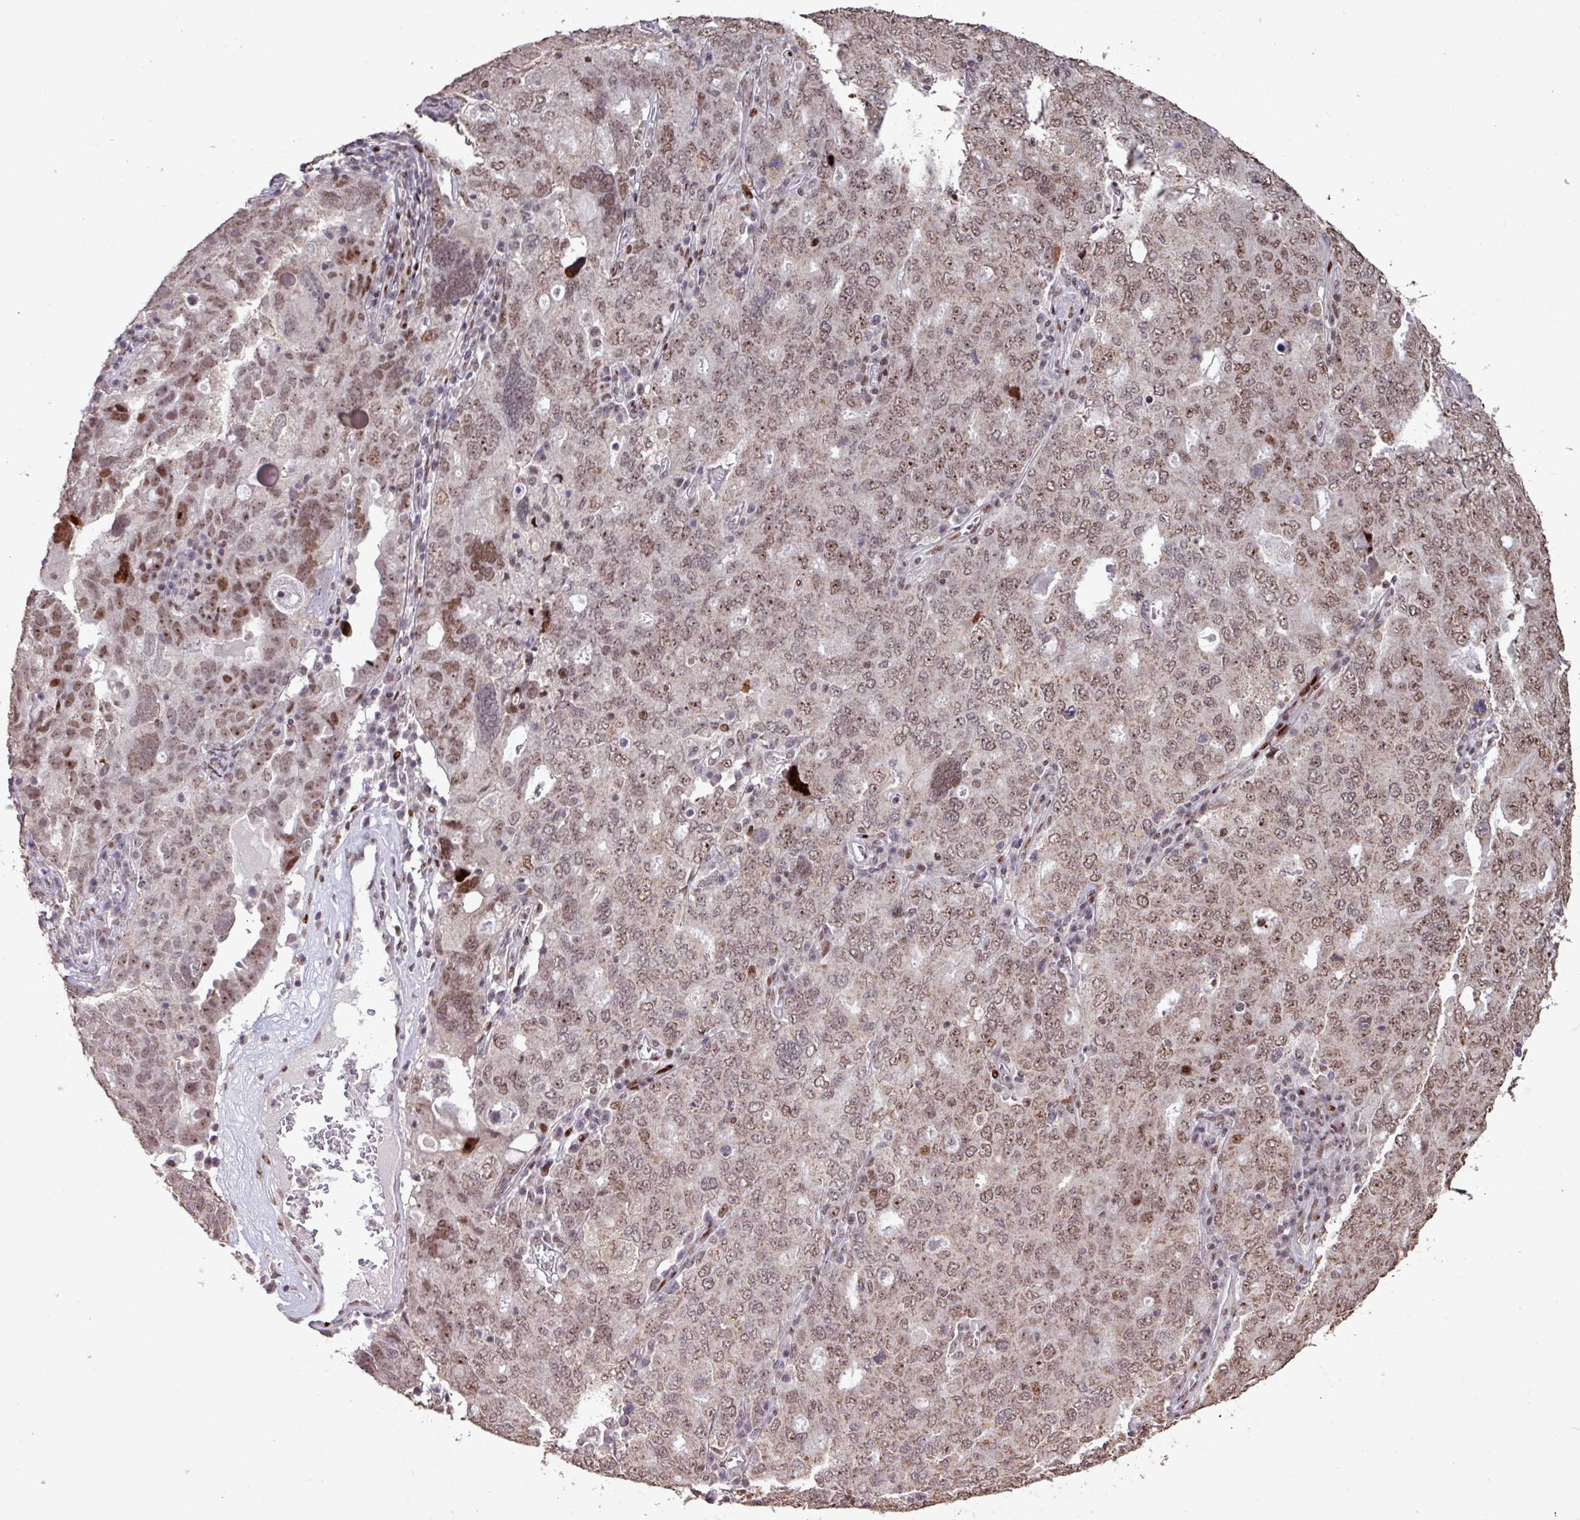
{"staining": {"intensity": "moderate", "quantity": ">75%", "location": "nuclear"}, "tissue": "ovarian cancer", "cell_type": "Tumor cells", "image_type": "cancer", "snomed": [{"axis": "morphology", "description": "Carcinoma, endometroid"}, {"axis": "topography", "description": "Ovary"}], "caption": "Immunohistochemical staining of ovarian cancer exhibits moderate nuclear protein staining in approximately >75% of tumor cells.", "gene": "ZNF709", "patient": {"sex": "female", "age": 62}}